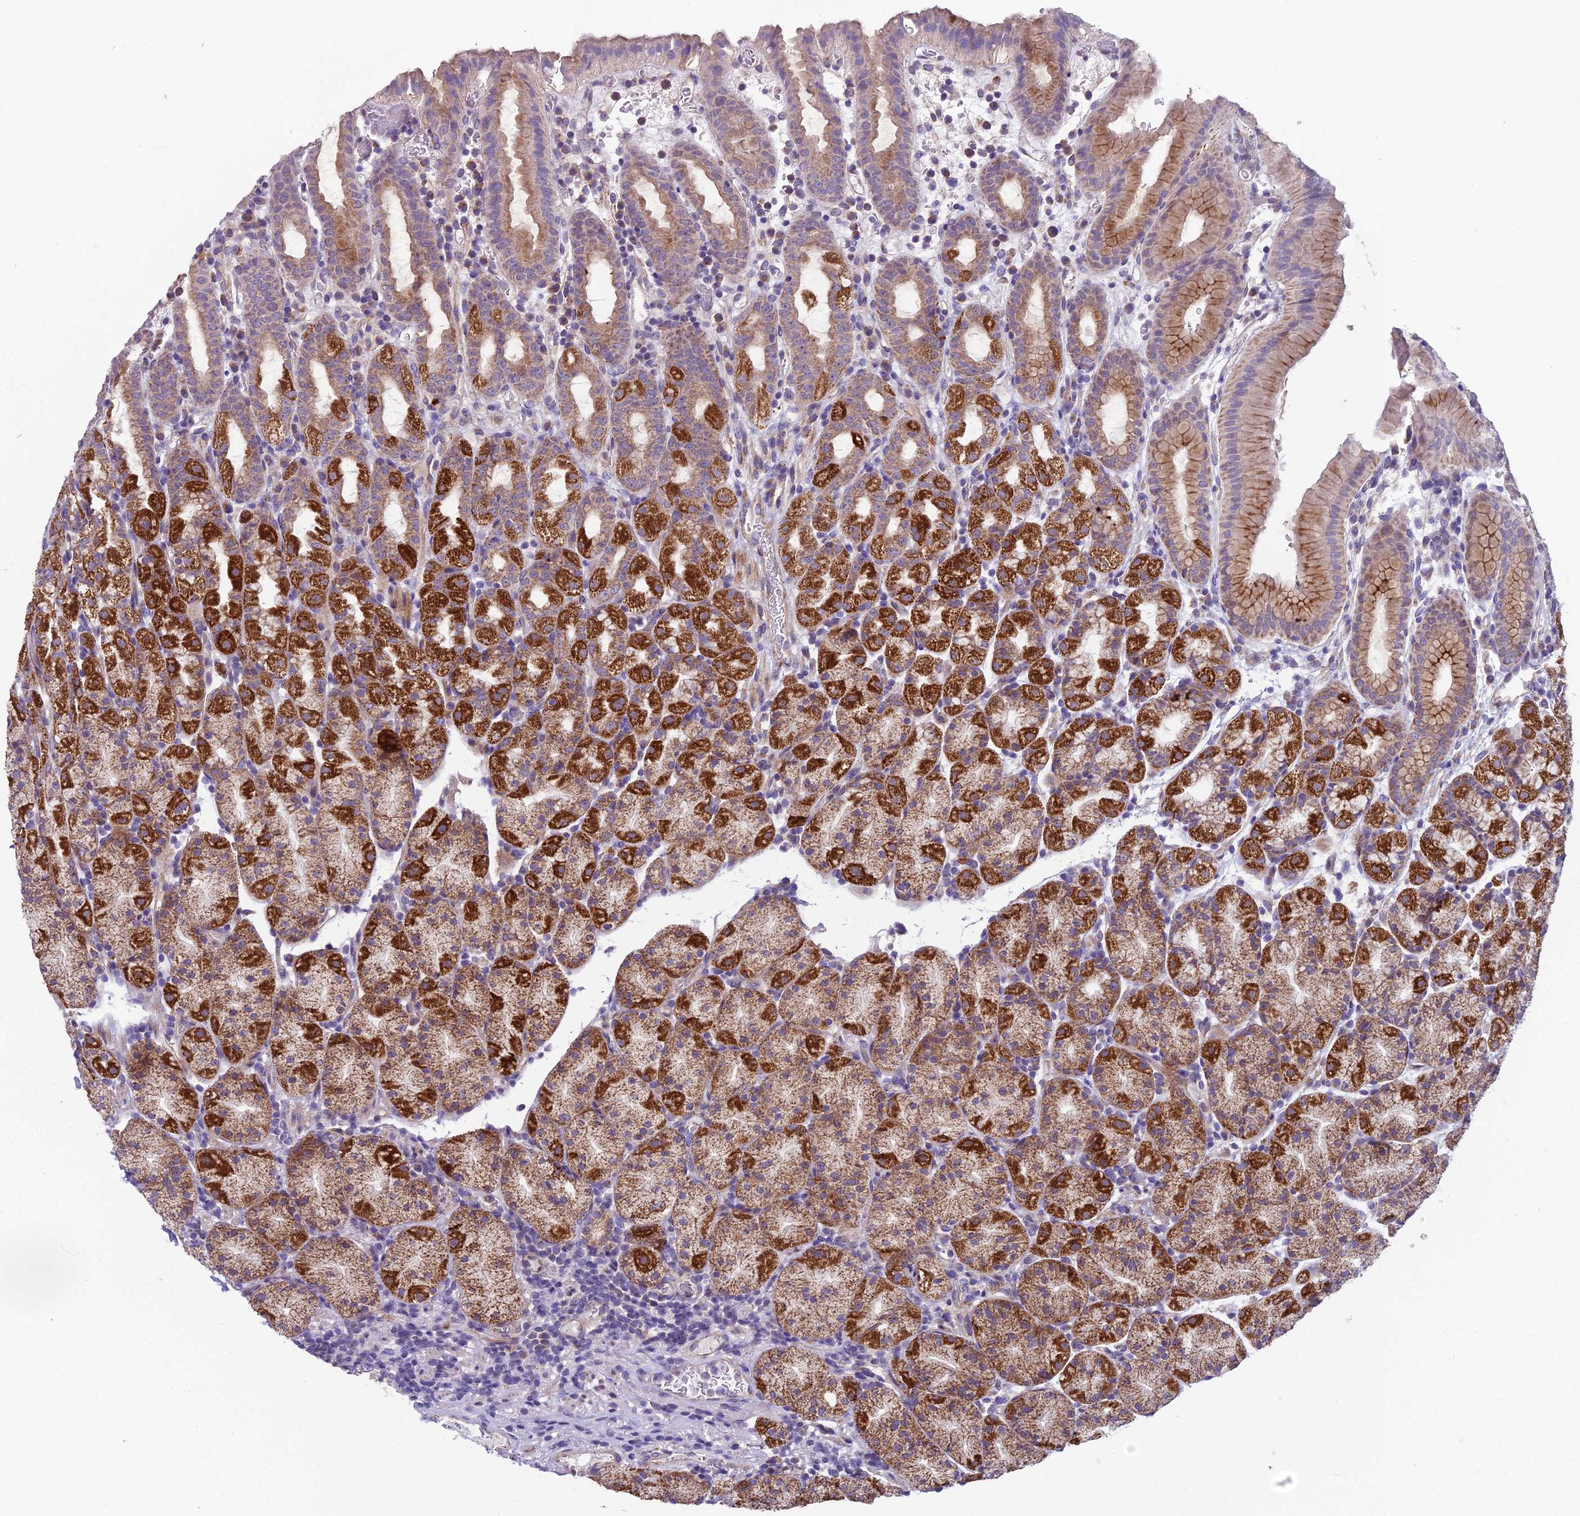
{"staining": {"intensity": "strong", "quantity": "25%-75%", "location": "cytoplasmic/membranous"}, "tissue": "stomach", "cell_type": "Glandular cells", "image_type": "normal", "snomed": [{"axis": "morphology", "description": "Normal tissue, NOS"}, {"axis": "topography", "description": "Stomach, upper"}, {"axis": "topography", "description": "Stomach, lower"}, {"axis": "topography", "description": "Small intestine"}], "caption": "Immunohistochemical staining of normal human stomach demonstrates strong cytoplasmic/membranous protein positivity in about 25%-75% of glandular cells. (brown staining indicates protein expression, while blue staining denotes nuclei).", "gene": "DUS2", "patient": {"sex": "male", "age": 68}}